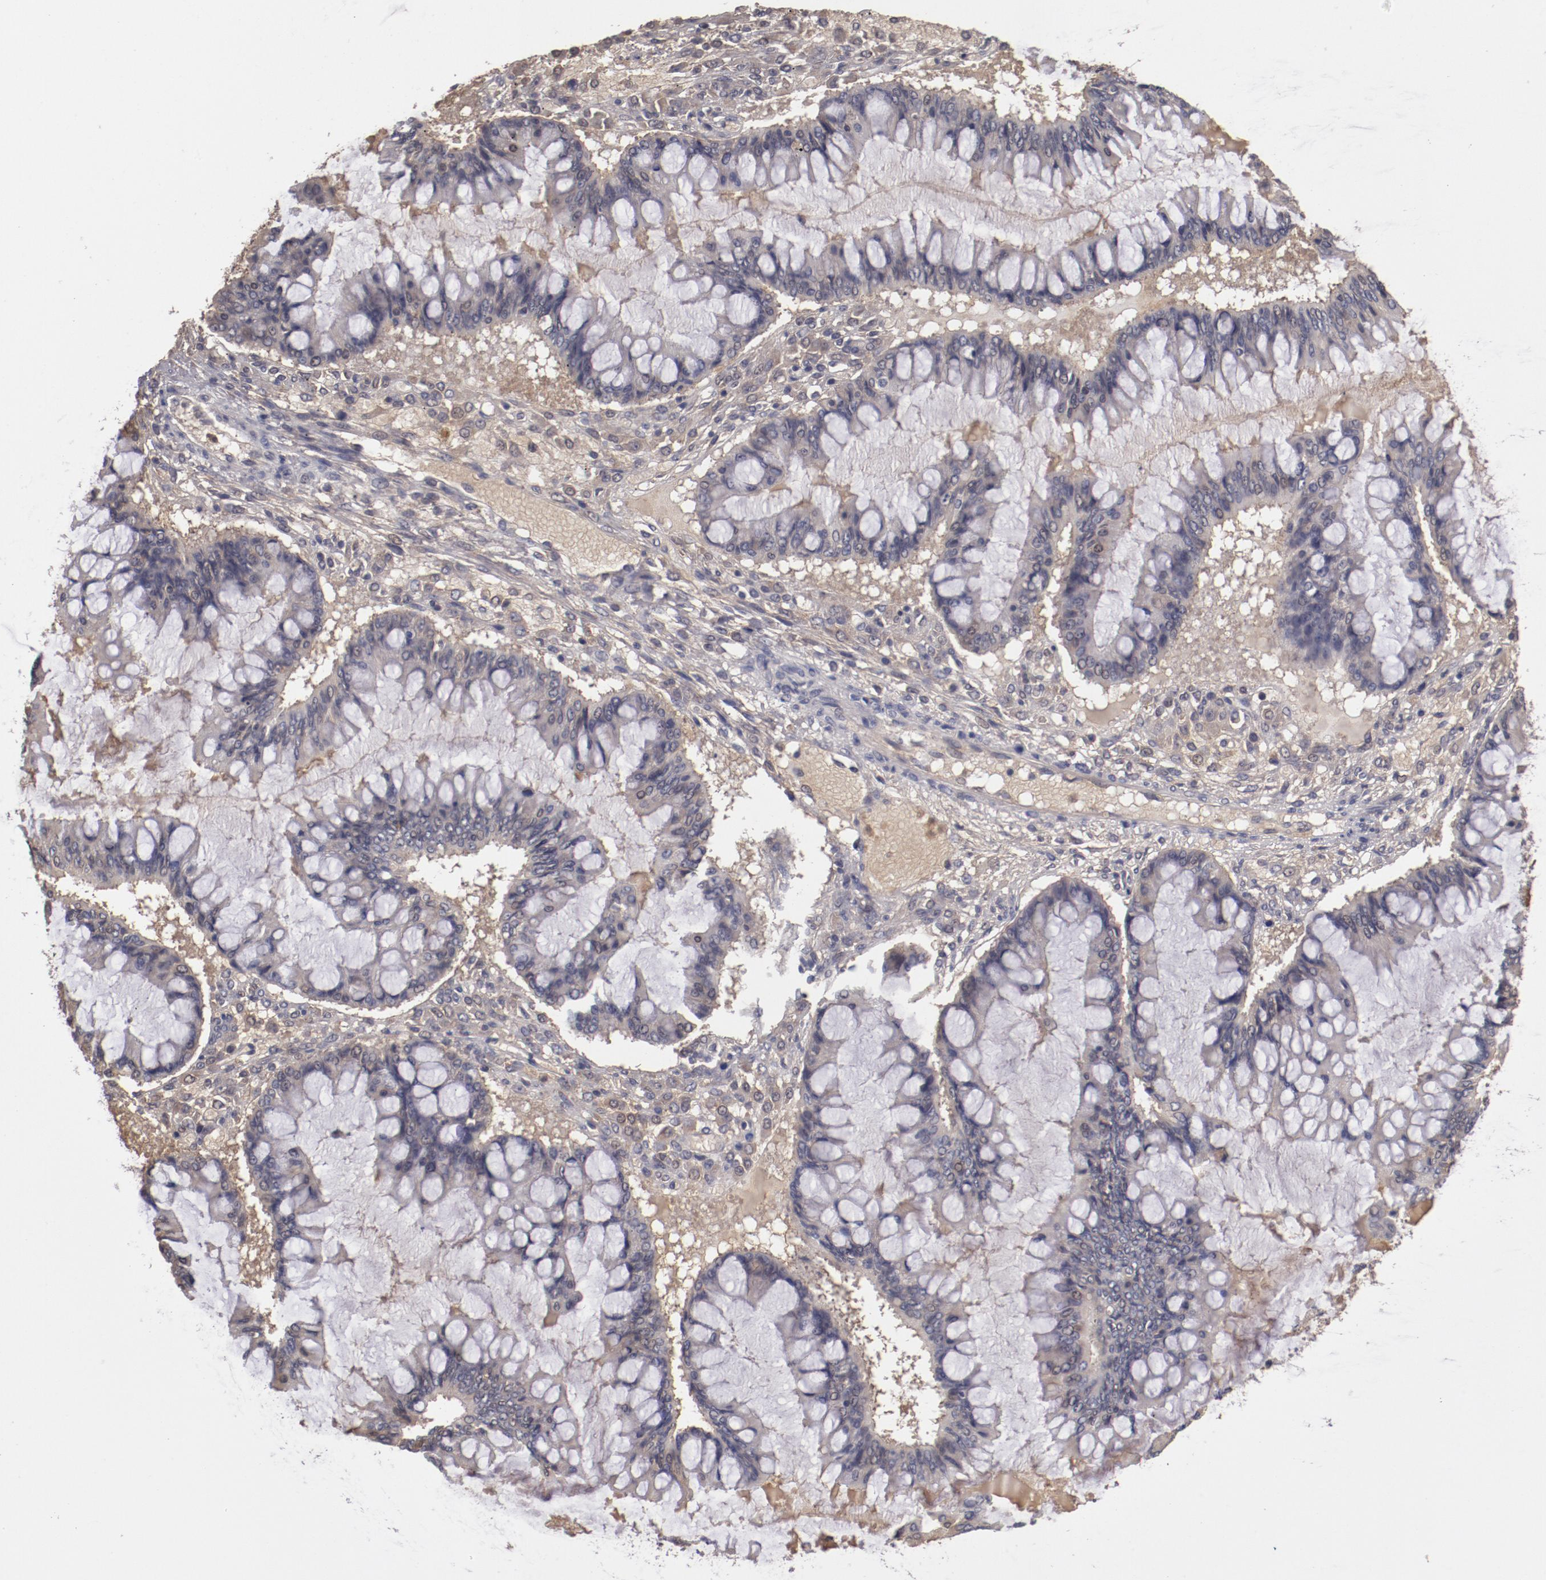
{"staining": {"intensity": "weak", "quantity": "<25%", "location": "cytoplasmic/membranous"}, "tissue": "ovarian cancer", "cell_type": "Tumor cells", "image_type": "cancer", "snomed": [{"axis": "morphology", "description": "Cystadenocarcinoma, mucinous, NOS"}, {"axis": "topography", "description": "Ovary"}], "caption": "Human ovarian cancer (mucinous cystadenocarcinoma) stained for a protein using immunohistochemistry (IHC) shows no staining in tumor cells.", "gene": "CP", "patient": {"sex": "female", "age": 73}}